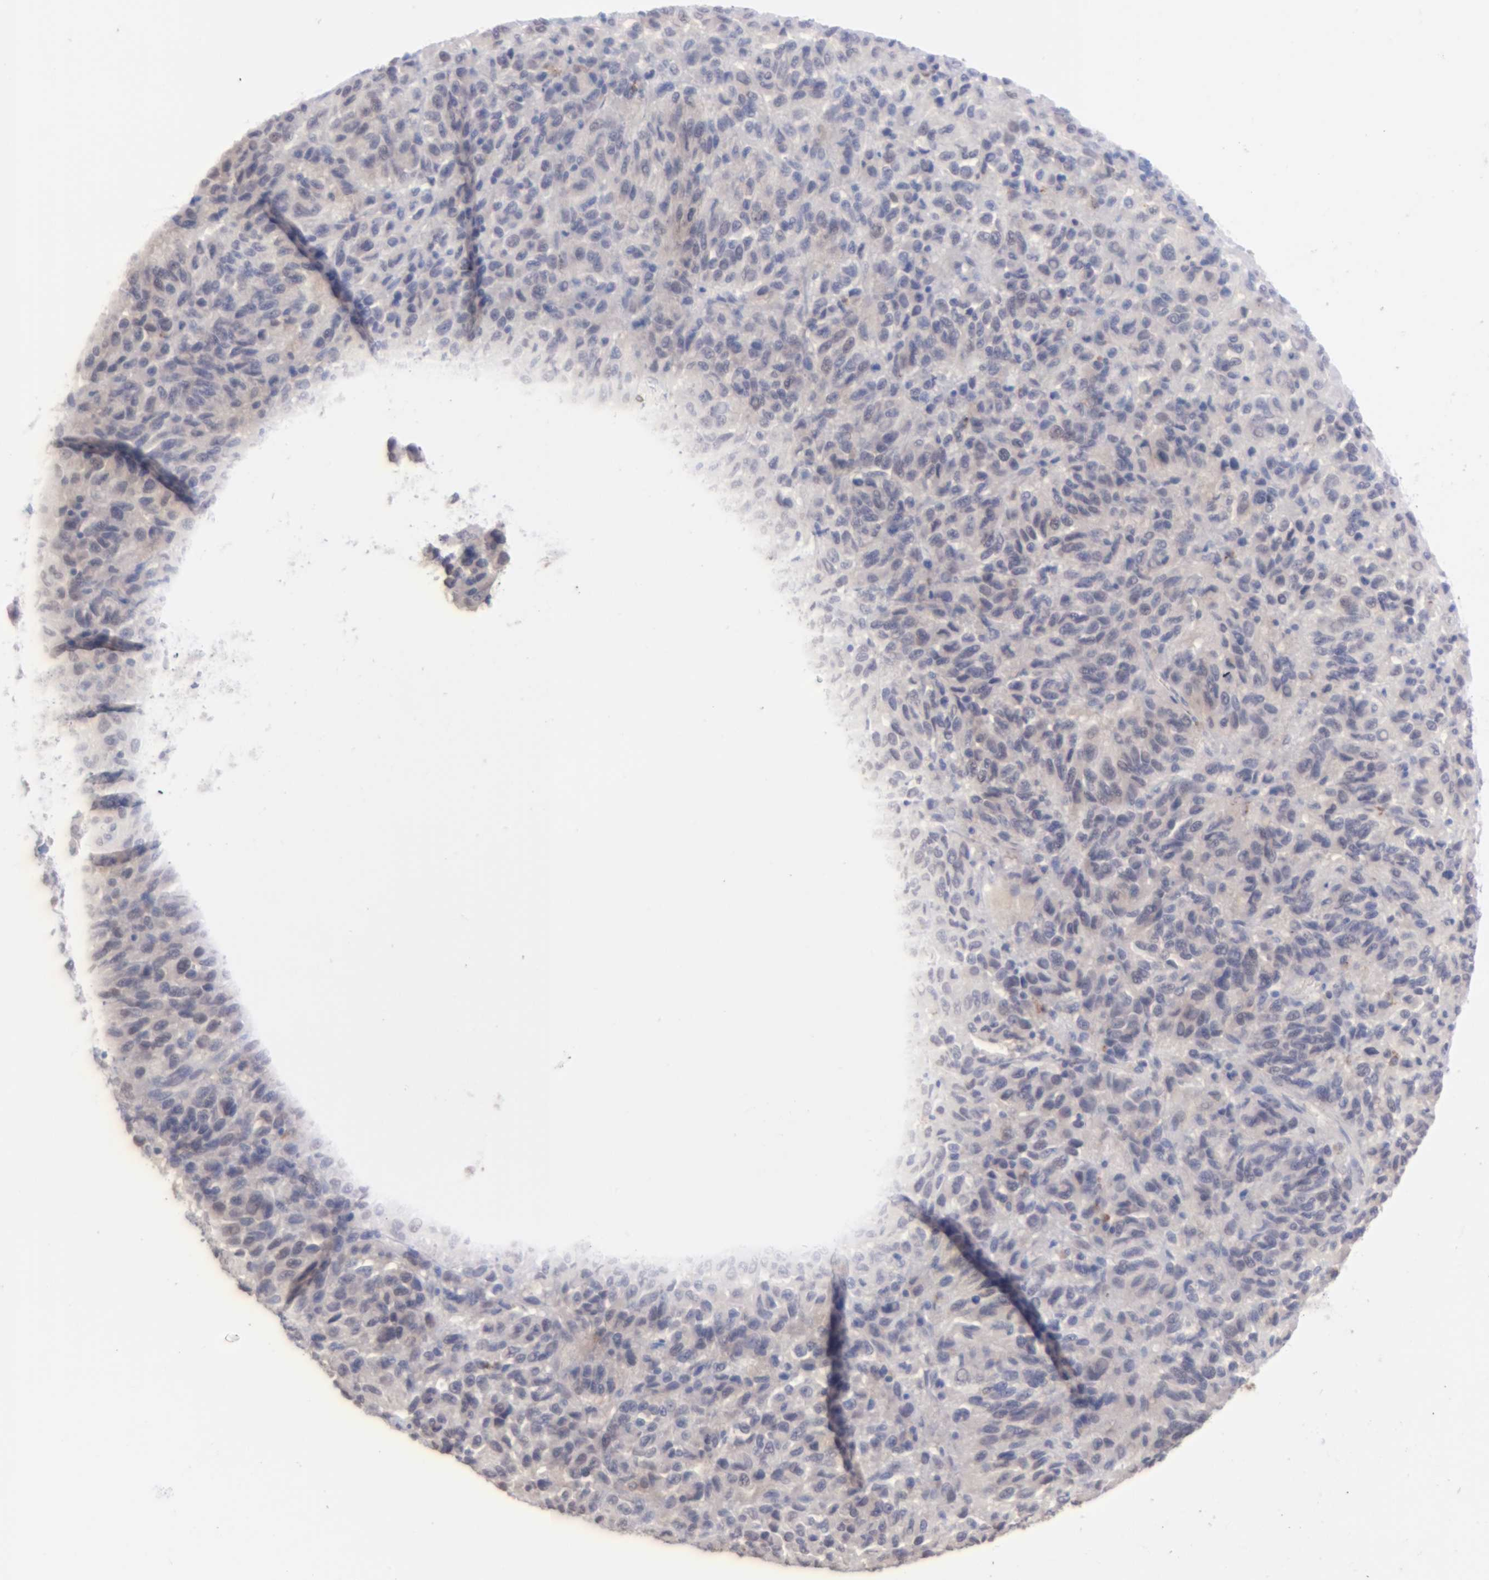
{"staining": {"intensity": "weak", "quantity": "25%-75%", "location": "cytoplasmic/membranous"}, "tissue": "melanoma", "cell_type": "Tumor cells", "image_type": "cancer", "snomed": [{"axis": "morphology", "description": "Malignant melanoma, Metastatic site"}, {"axis": "topography", "description": "Lung"}], "caption": "The photomicrograph exhibits staining of malignant melanoma (metastatic site), revealing weak cytoplasmic/membranous protein expression (brown color) within tumor cells. (DAB (3,3'-diaminobenzidine) IHC, brown staining for protein, blue staining for nuclei).", "gene": "MGAM", "patient": {"sex": "male", "age": 64}}